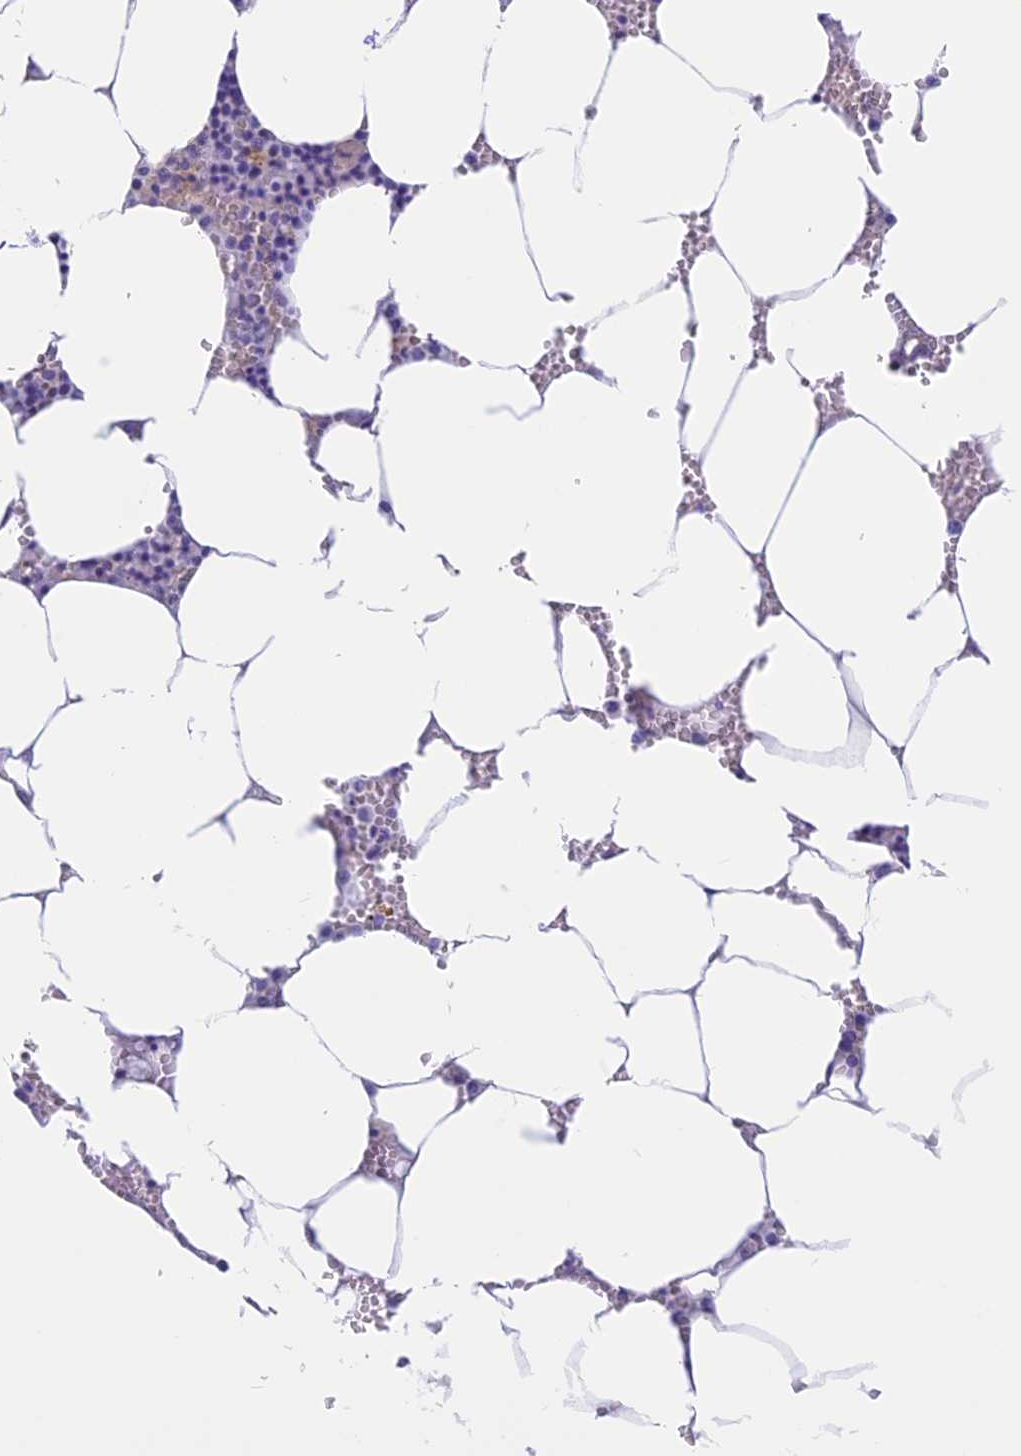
{"staining": {"intensity": "negative", "quantity": "none", "location": "none"}, "tissue": "bone marrow", "cell_type": "Hematopoietic cells", "image_type": "normal", "snomed": [{"axis": "morphology", "description": "Normal tissue, NOS"}, {"axis": "topography", "description": "Bone marrow"}], "caption": "IHC of unremarkable bone marrow demonstrates no positivity in hematopoietic cells. (IHC, brightfield microscopy, high magnification).", "gene": "RP1", "patient": {"sex": "male", "age": 70}}